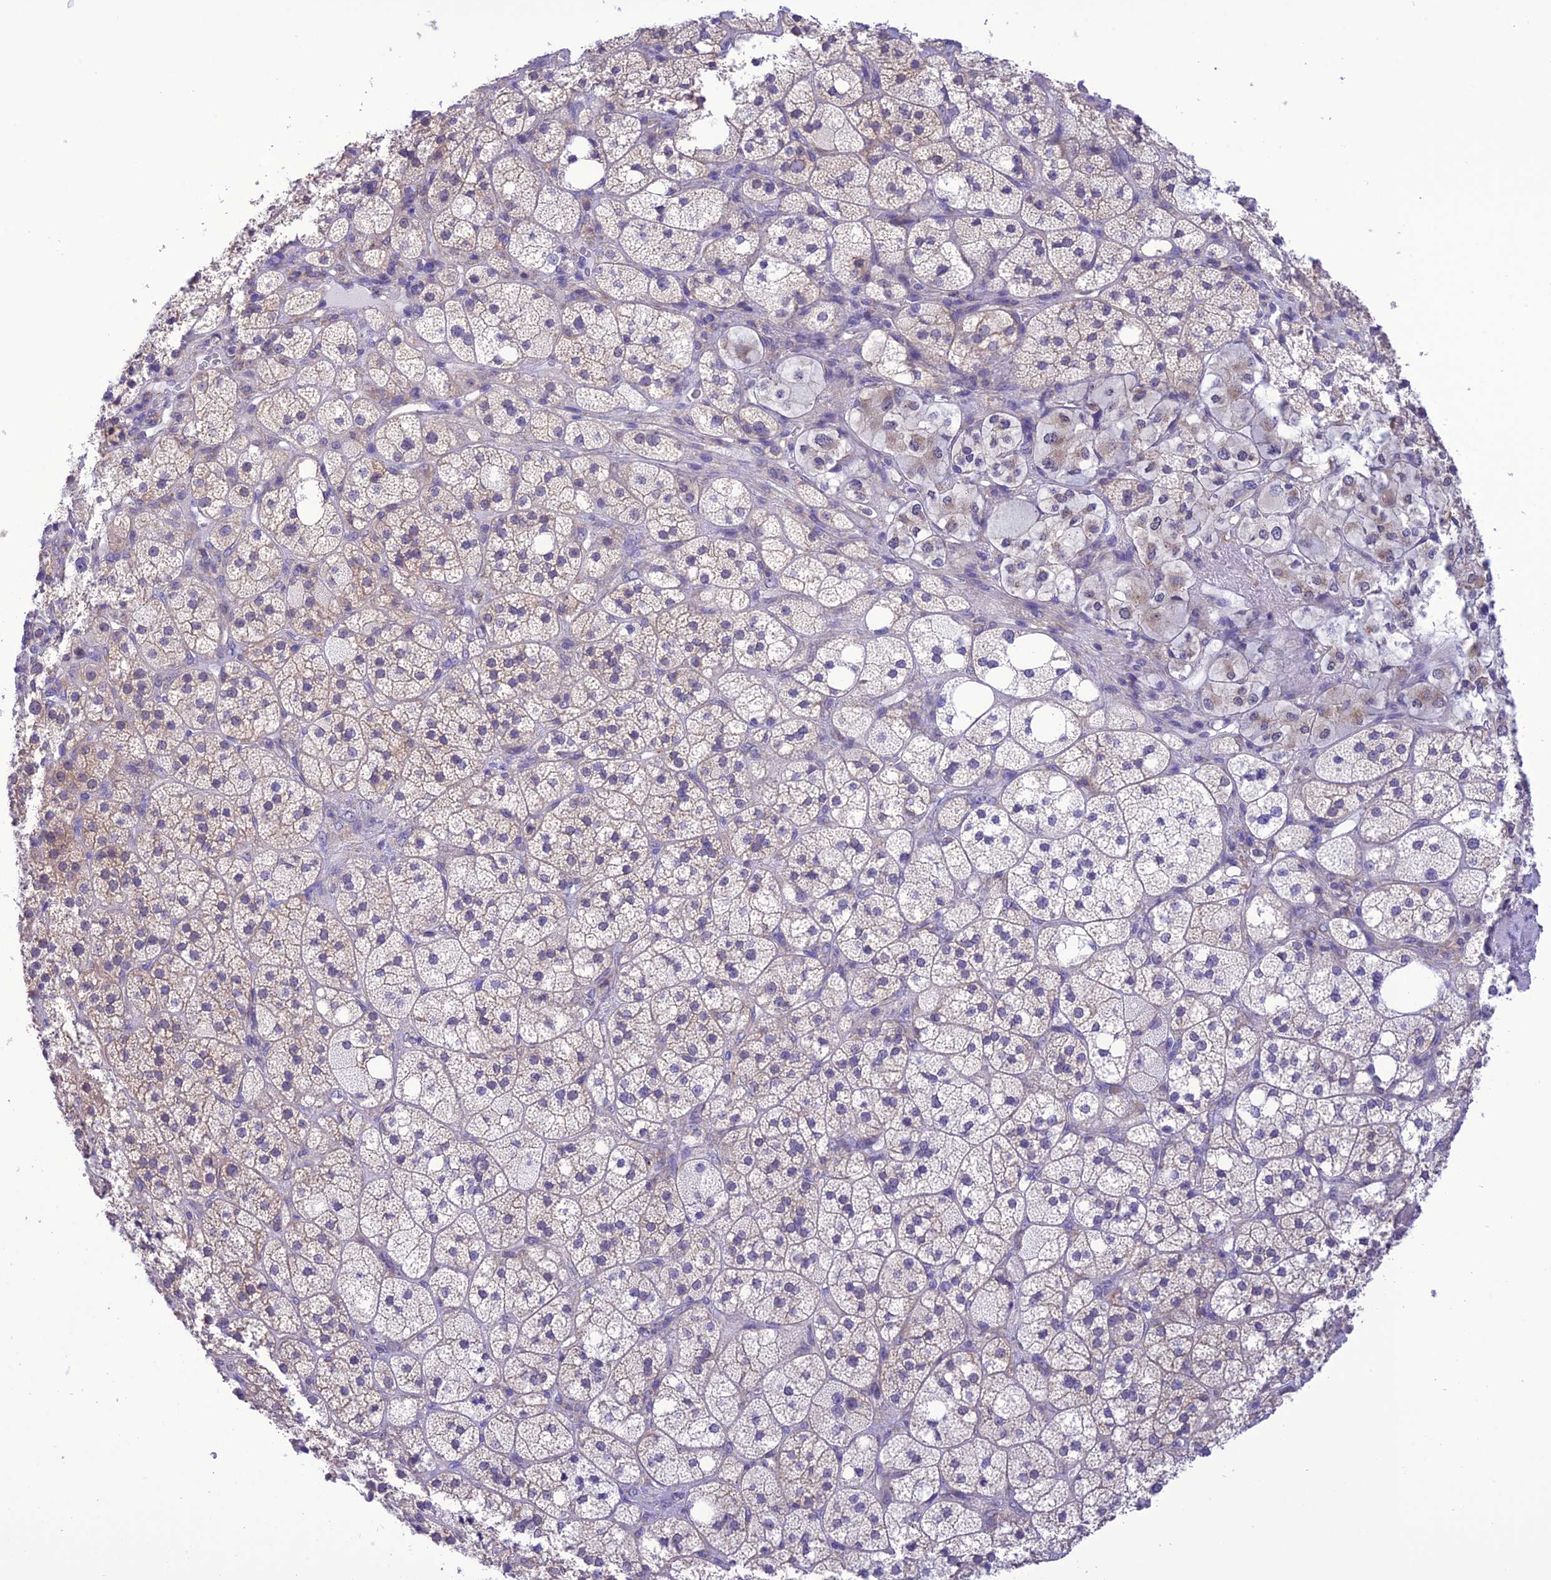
{"staining": {"intensity": "weak", "quantity": "<25%", "location": "cytoplasmic/membranous"}, "tissue": "adrenal gland", "cell_type": "Glandular cells", "image_type": "normal", "snomed": [{"axis": "morphology", "description": "Normal tissue, NOS"}, {"axis": "topography", "description": "Adrenal gland"}], "caption": "DAB (3,3'-diaminobenzidine) immunohistochemical staining of normal human adrenal gland demonstrates no significant expression in glandular cells.", "gene": "RNF126", "patient": {"sex": "male", "age": 61}}